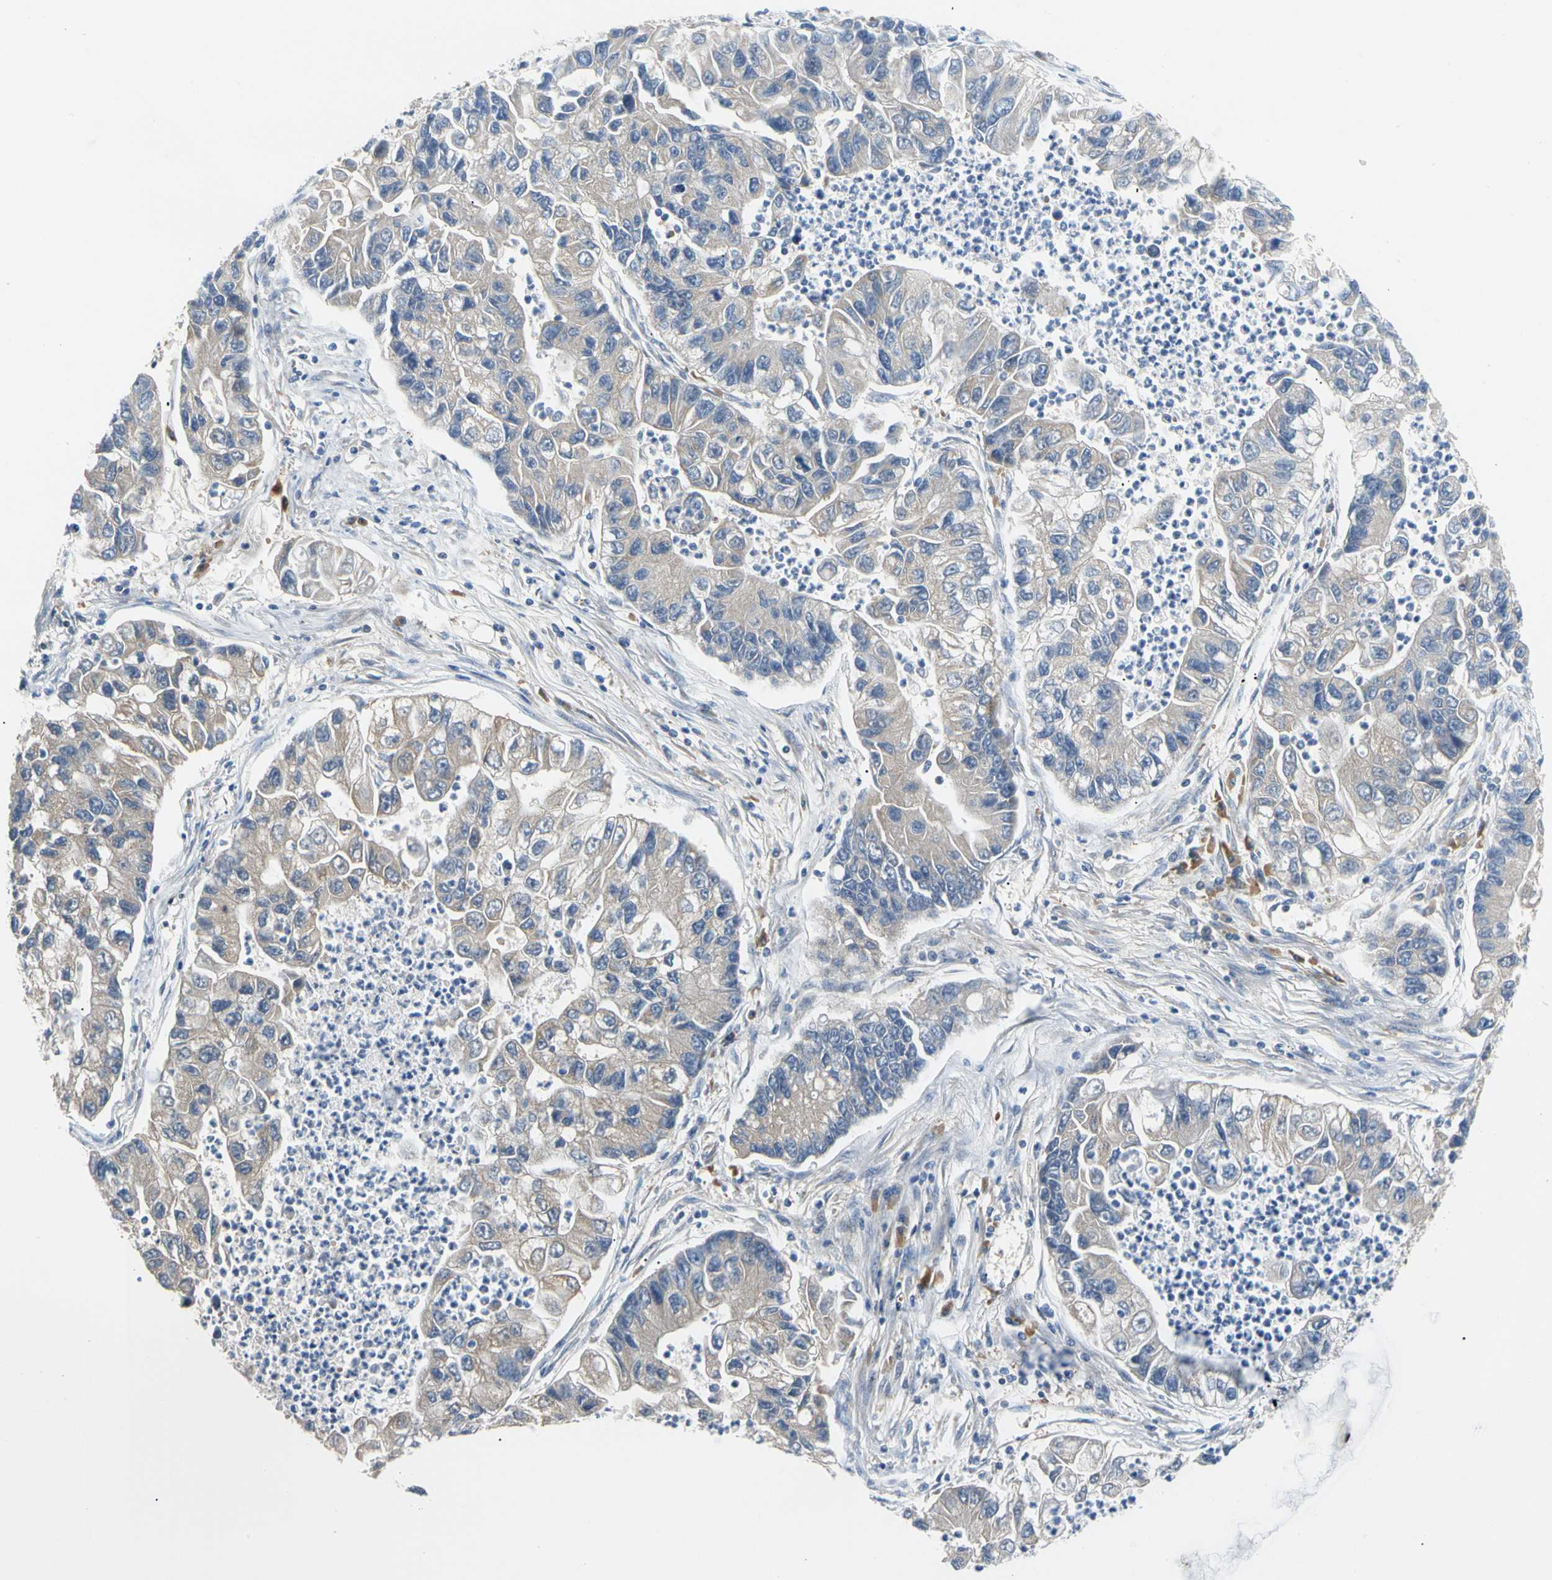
{"staining": {"intensity": "weak", "quantity": "<25%", "location": "cytoplasmic/membranous"}, "tissue": "lung cancer", "cell_type": "Tumor cells", "image_type": "cancer", "snomed": [{"axis": "morphology", "description": "Adenocarcinoma, NOS"}, {"axis": "topography", "description": "Lung"}], "caption": "There is no significant expression in tumor cells of lung cancer.", "gene": "SEC23B", "patient": {"sex": "female", "age": 51}}